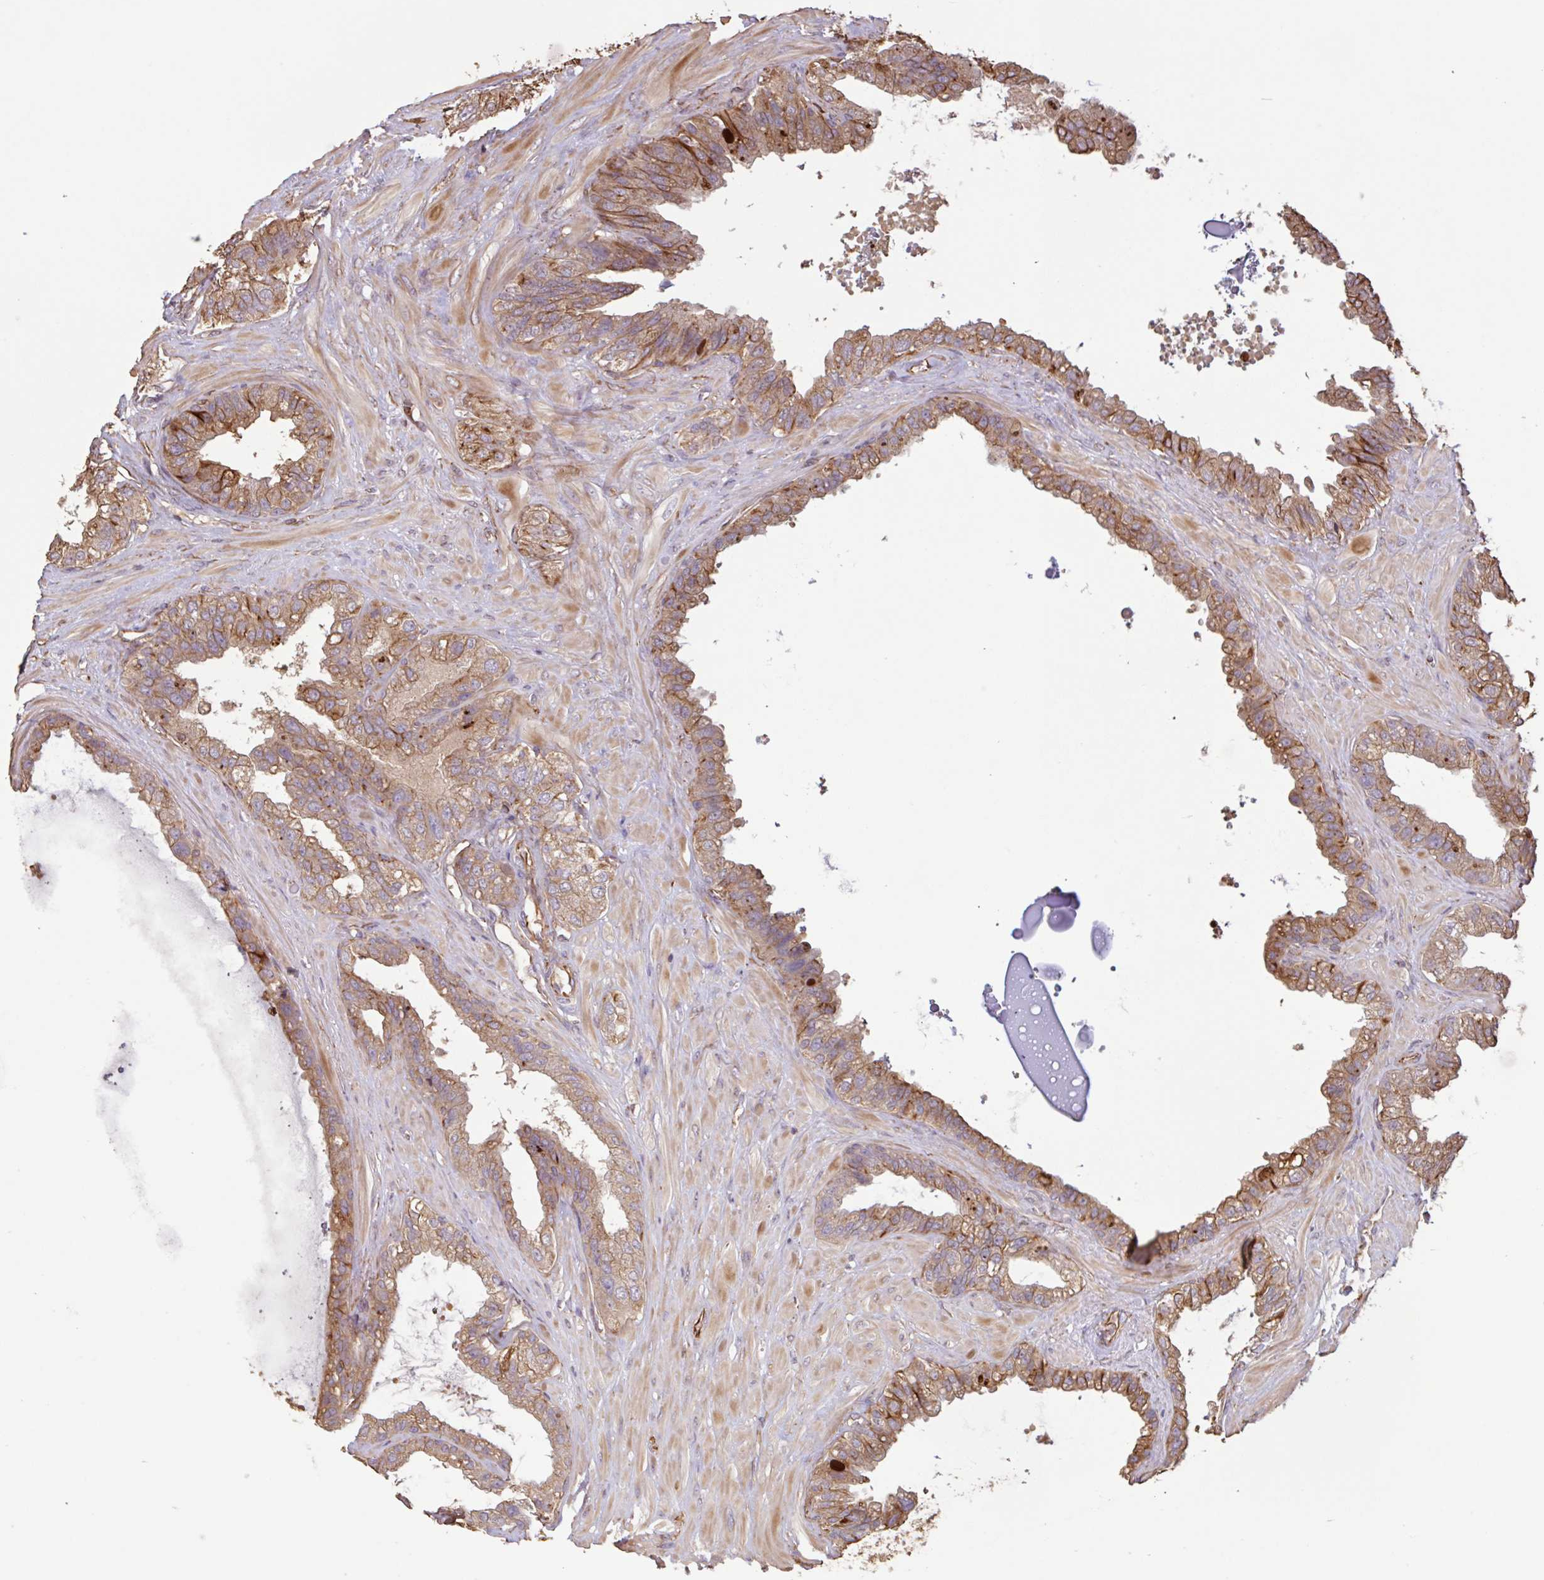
{"staining": {"intensity": "moderate", "quantity": ">75%", "location": "cytoplasmic/membranous"}, "tissue": "seminal vesicle", "cell_type": "Glandular cells", "image_type": "normal", "snomed": [{"axis": "morphology", "description": "Normal tissue, NOS"}, {"axis": "topography", "description": "Seminal veicle"}, {"axis": "topography", "description": "Peripheral nerve tissue"}], "caption": "Immunohistochemical staining of unremarkable seminal vesicle displays >75% levels of moderate cytoplasmic/membranous protein staining in about >75% of glandular cells. Using DAB (3,3'-diaminobenzidine) (brown) and hematoxylin (blue) stains, captured at high magnification using brightfield microscopy.", "gene": "ZNF790", "patient": {"sex": "male", "age": 76}}